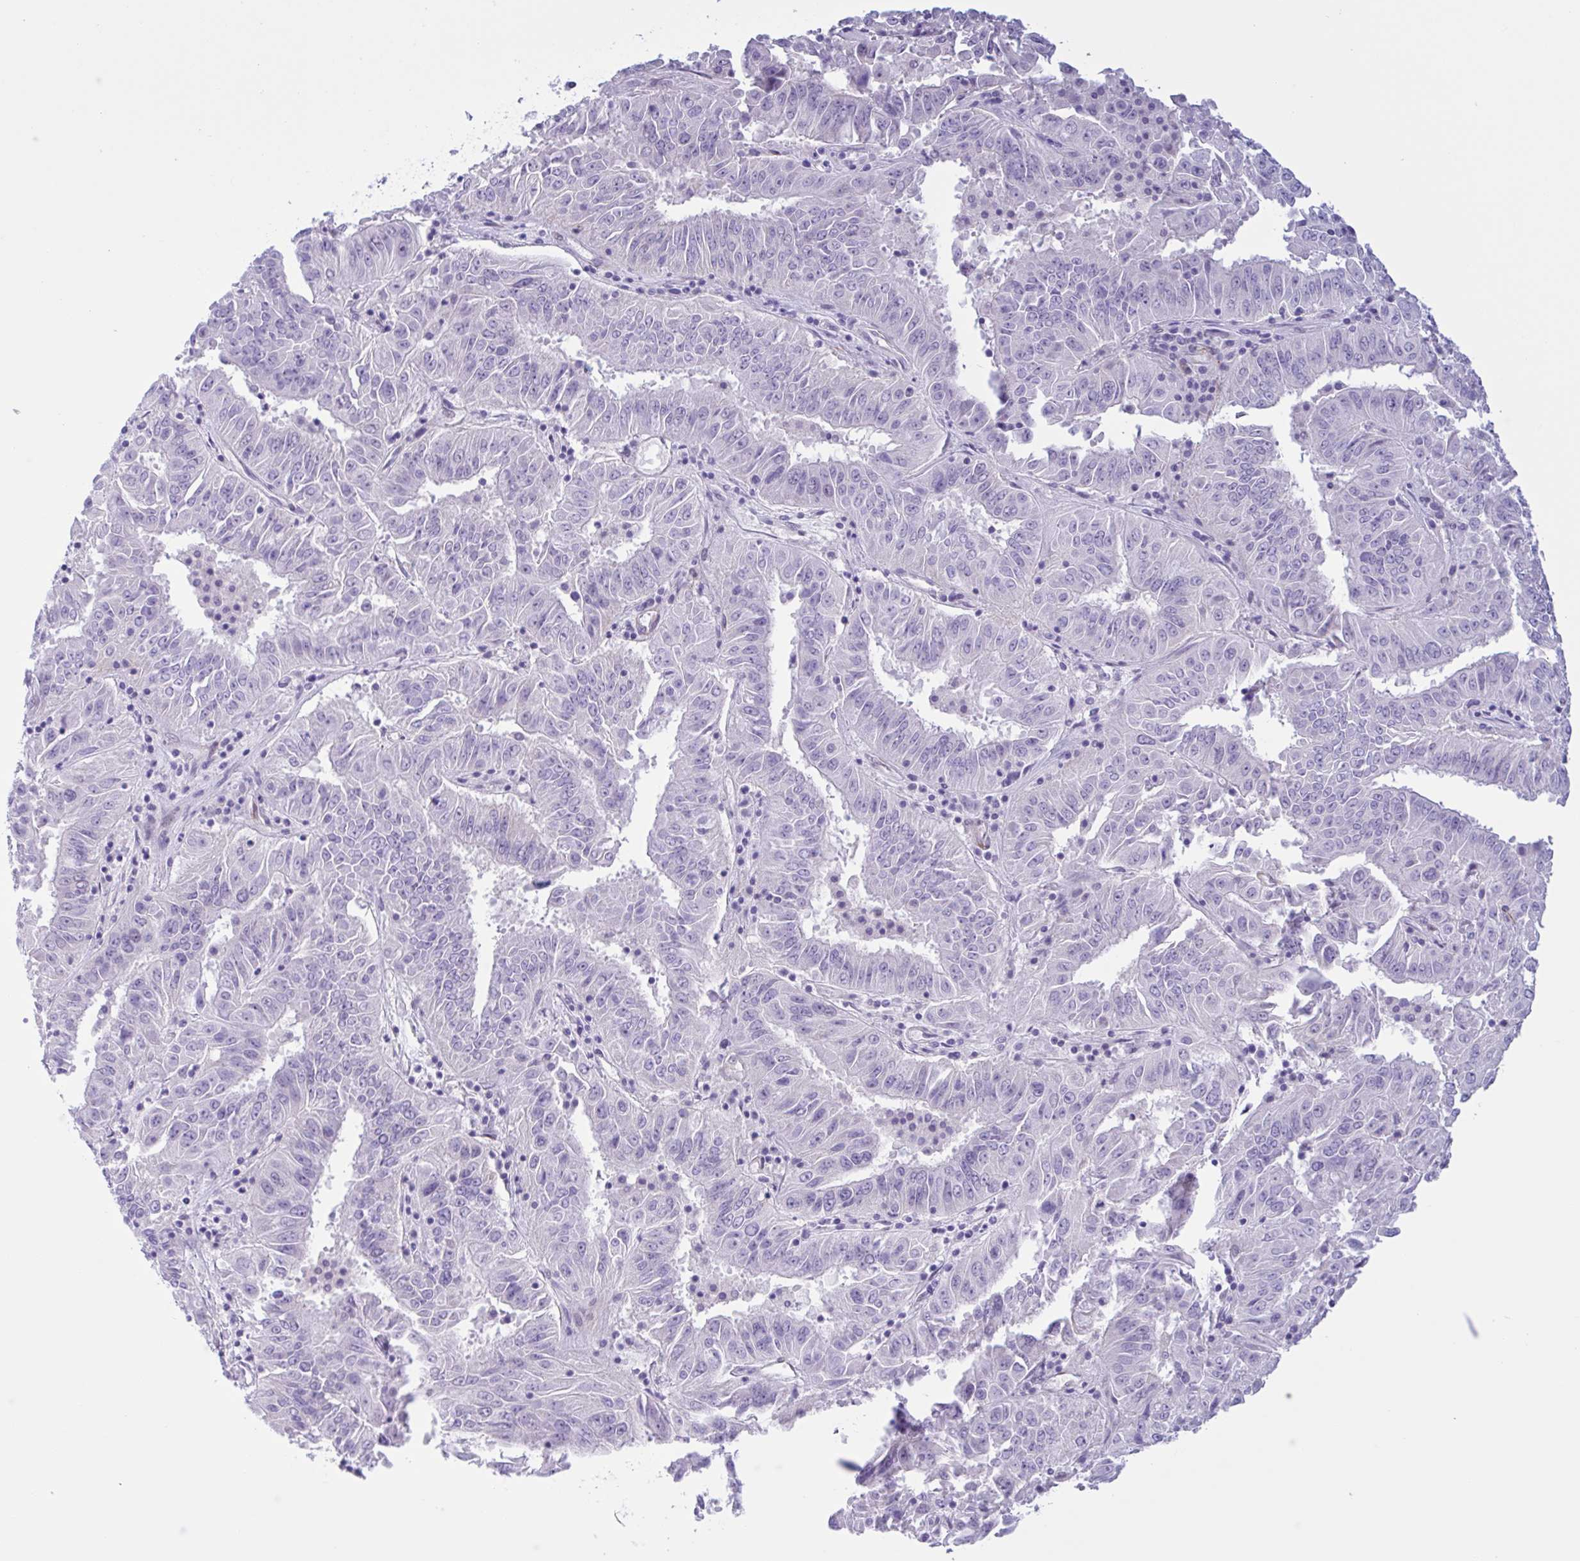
{"staining": {"intensity": "negative", "quantity": "none", "location": "none"}, "tissue": "pancreatic cancer", "cell_type": "Tumor cells", "image_type": "cancer", "snomed": [{"axis": "morphology", "description": "Adenocarcinoma, NOS"}, {"axis": "topography", "description": "Pancreas"}], "caption": "Immunohistochemical staining of human pancreatic cancer exhibits no significant positivity in tumor cells.", "gene": "AHCYL2", "patient": {"sex": "male", "age": 63}}